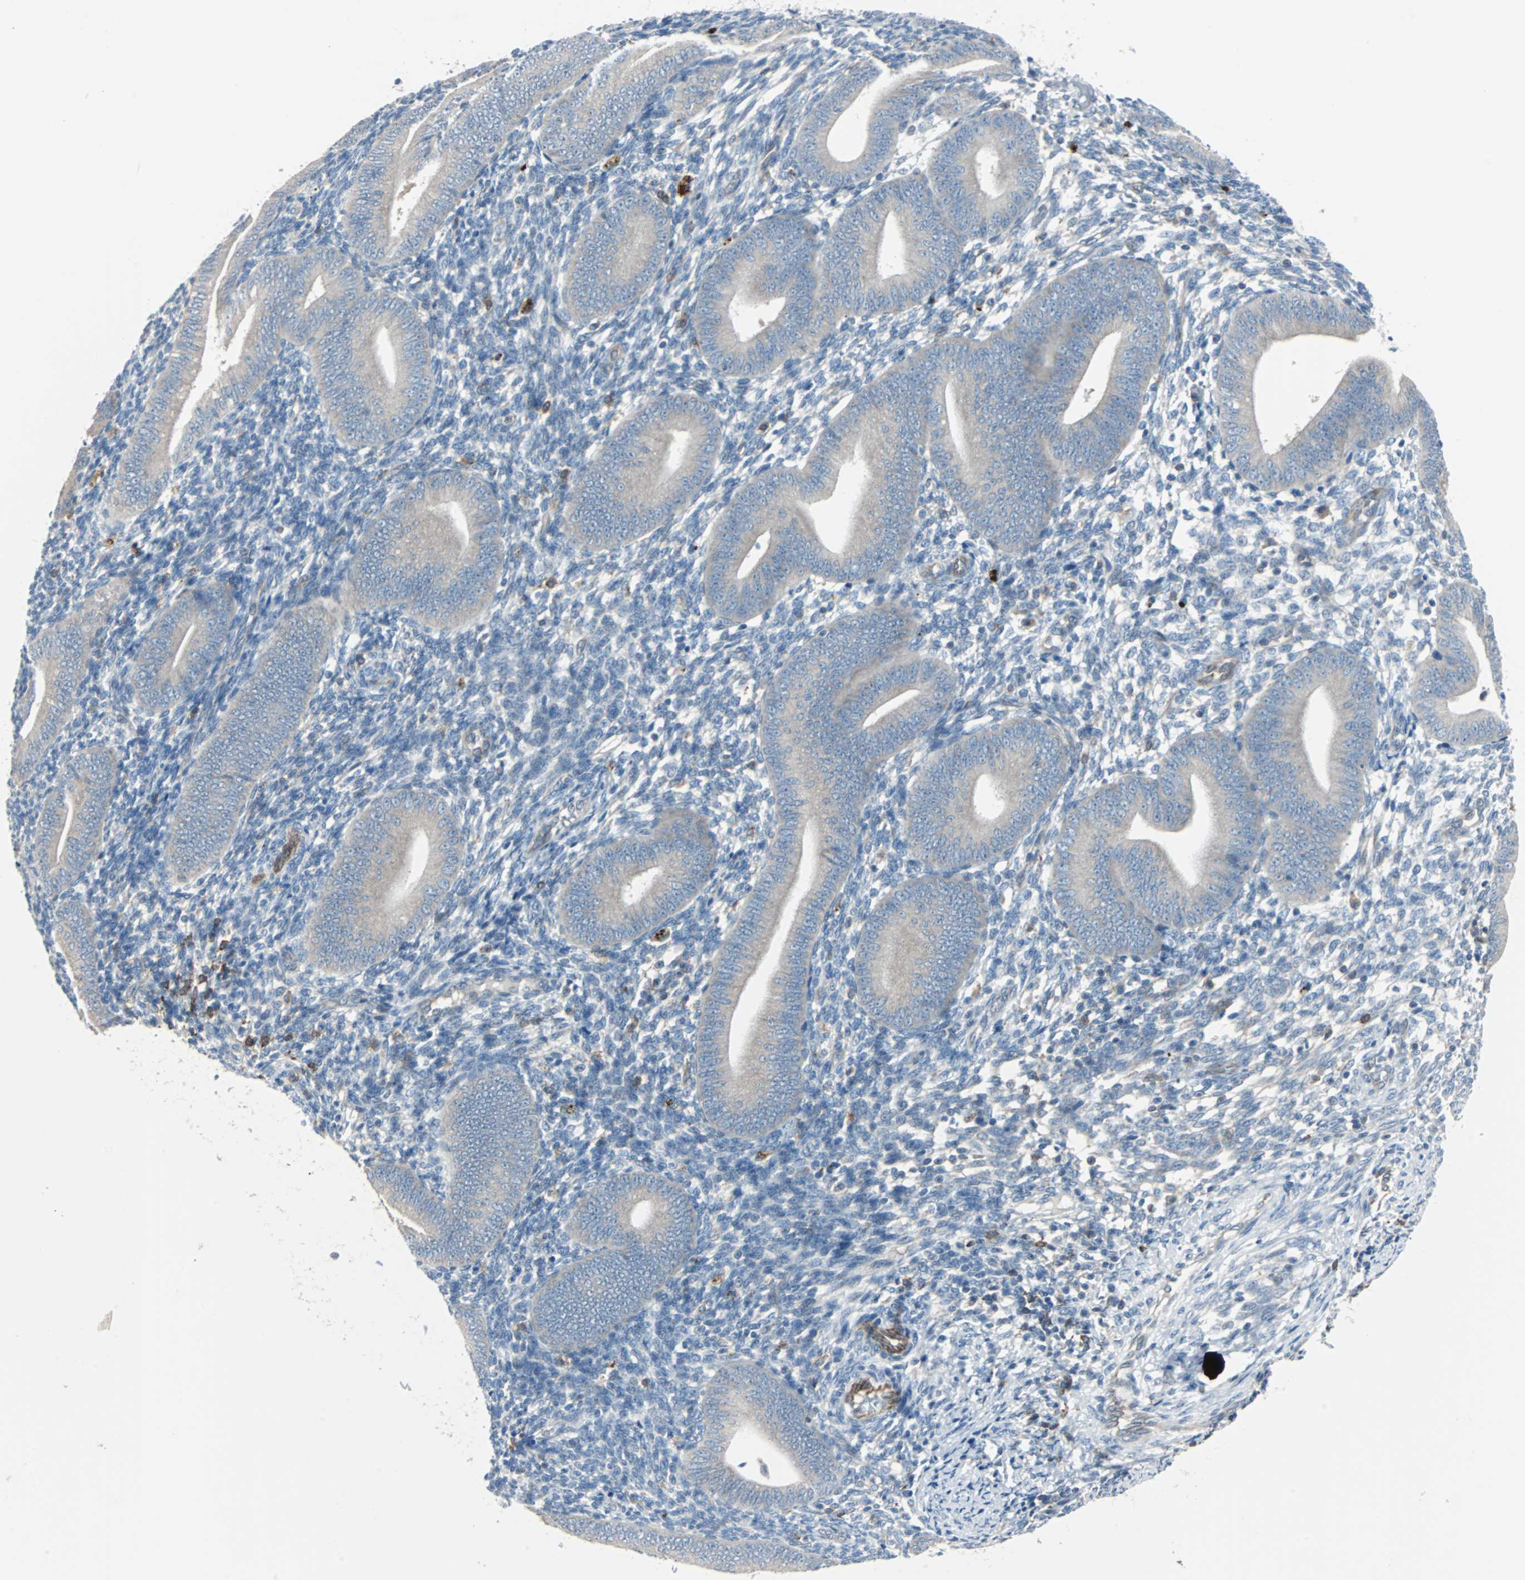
{"staining": {"intensity": "negative", "quantity": "none", "location": "none"}, "tissue": "endometrium", "cell_type": "Cells in endometrial stroma", "image_type": "normal", "snomed": [{"axis": "morphology", "description": "Normal tissue, NOS"}, {"axis": "topography", "description": "Uterus"}, {"axis": "topography", "description": "Endometrium"}], "caption": "An image of human endometrium is negative for staining in cells in endometrial stroma. The staining was performed using DAB to visualize the protein expression in brown, while the nuclei were stained in blue with hematoxylin (Magnification: 20x).", "gene": "SWAP70", "patient": {"sex": "female", "age": 33}}